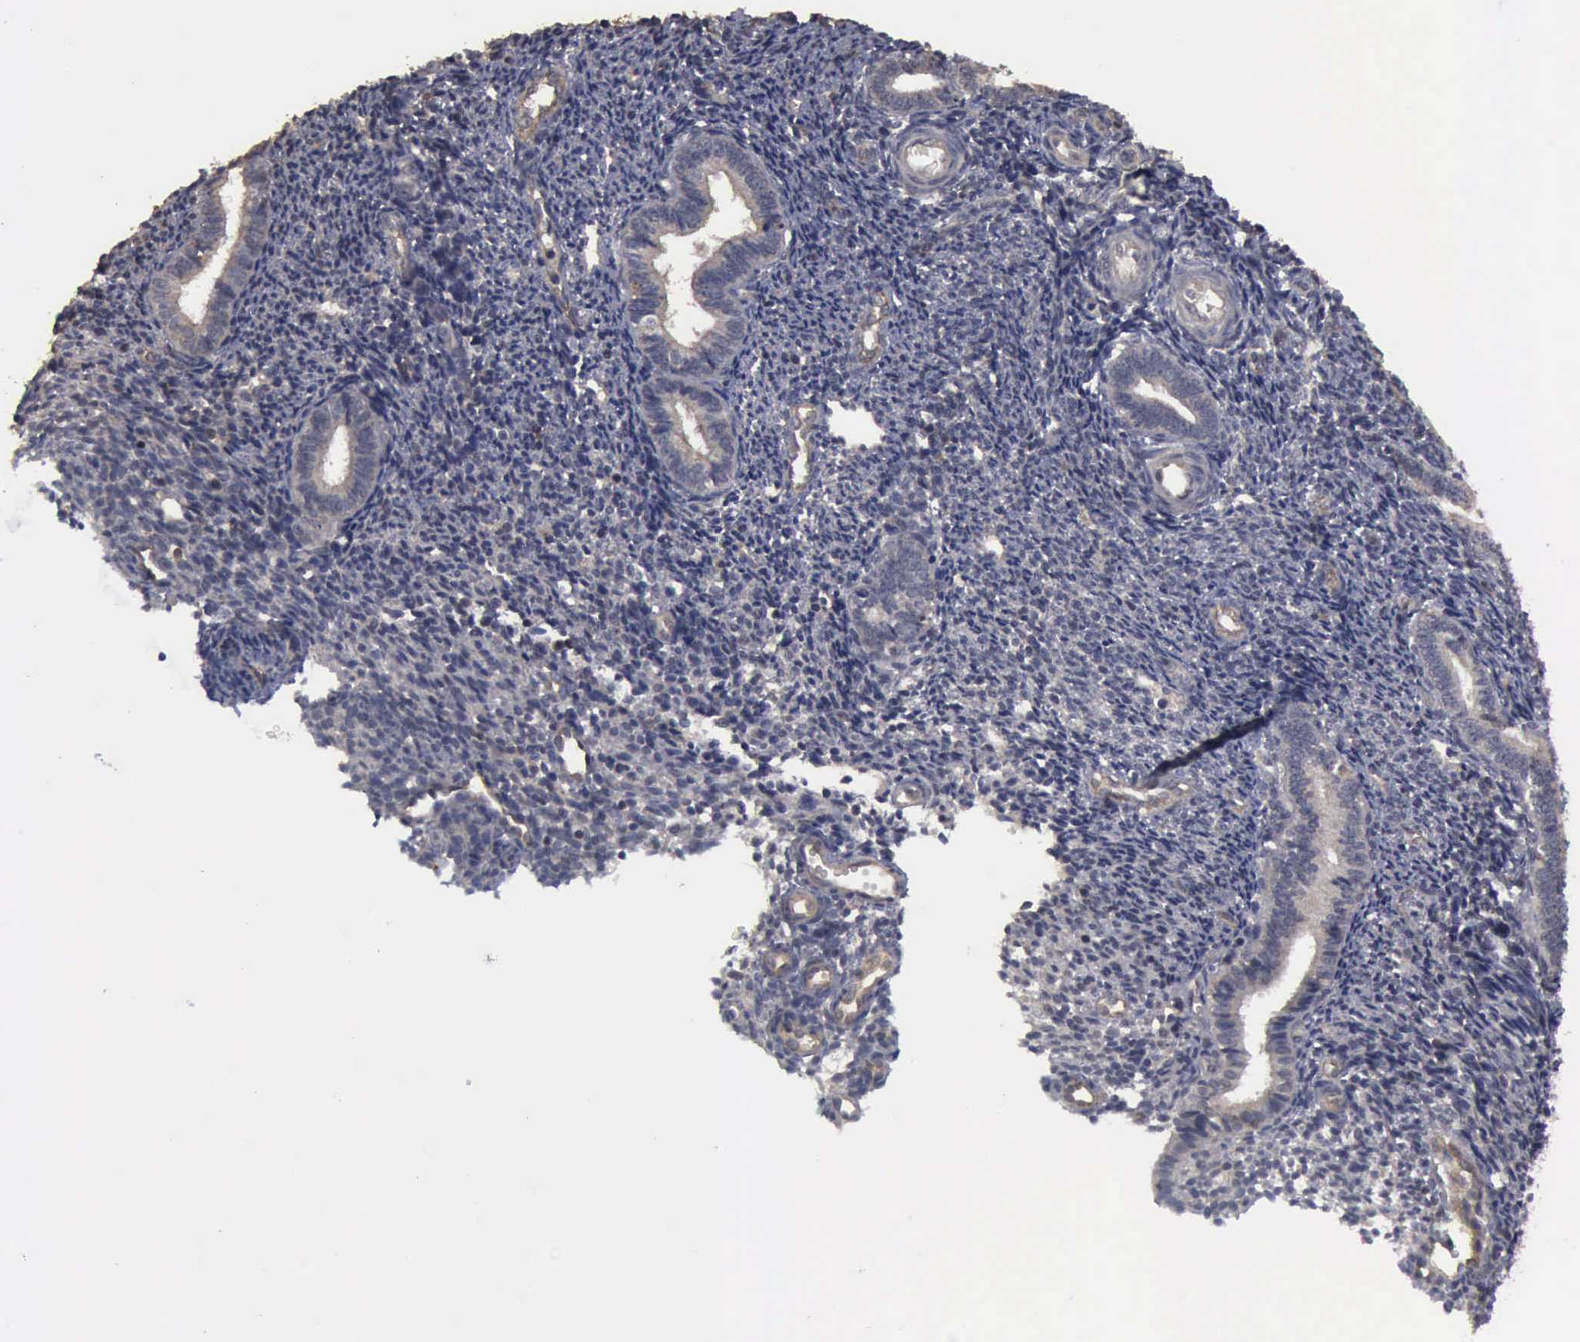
{"staining": {"intensity": "negative", "quantity": "none", "location": "none"}, "tissue": "endometrium", "cell_type": "Cells in endometrial stroma", "image_type": "normal", "snomed": [{"axis": "morphology", "description": "Normal tissue, NOS"}, {"axis": "topography", "description": "Endometrium"}], "caption": "Immunohistochemistry (IHC) micrograph of unremarkable endometrium: endometrium stained with DAB shows no significant protein positivity in cells in endometrial stroma. (DAB IHC with hematoxylin counter stain).", "gene": "CRKL", "patient": {"sex": "female", "age": 27}}